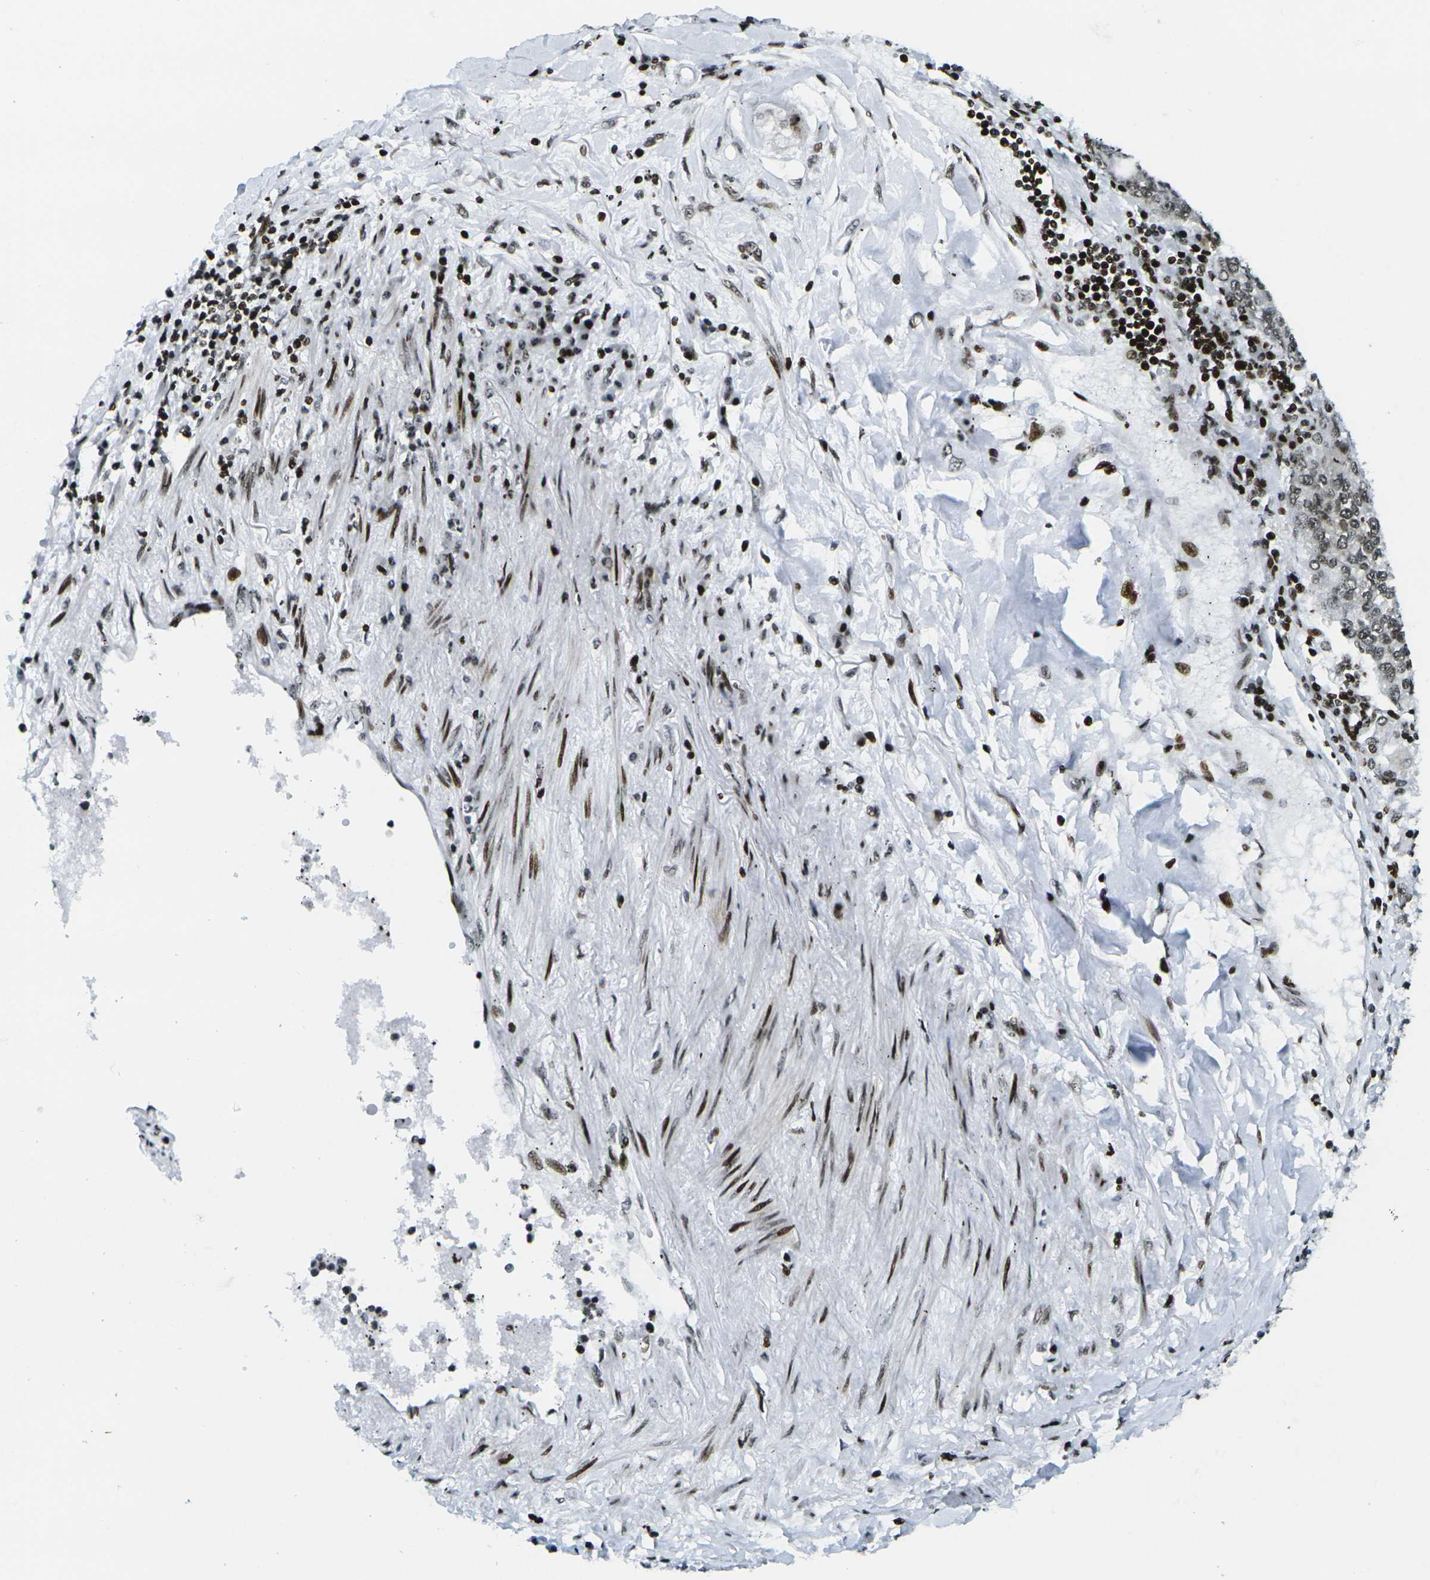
{"staining": {"intensity": "moderate", "quantity": ">75%", "location": "nuclear"}, "tissue": "lung cancer", "cell_type": "Tumor cells", "image_type": "cancer", "snomed": [{"axis": "morphology", "description": "Adenocarcinoma, NOS"}, {"axis": "topography", "description": "Lung"}], "caption": "Lung cancer stained with a brown dye displays moderate nuclear positive positivity in approximately >75% of tumor cells.", "gene": "H3-3A", "patient": {"sex": "male", "age": 49}}